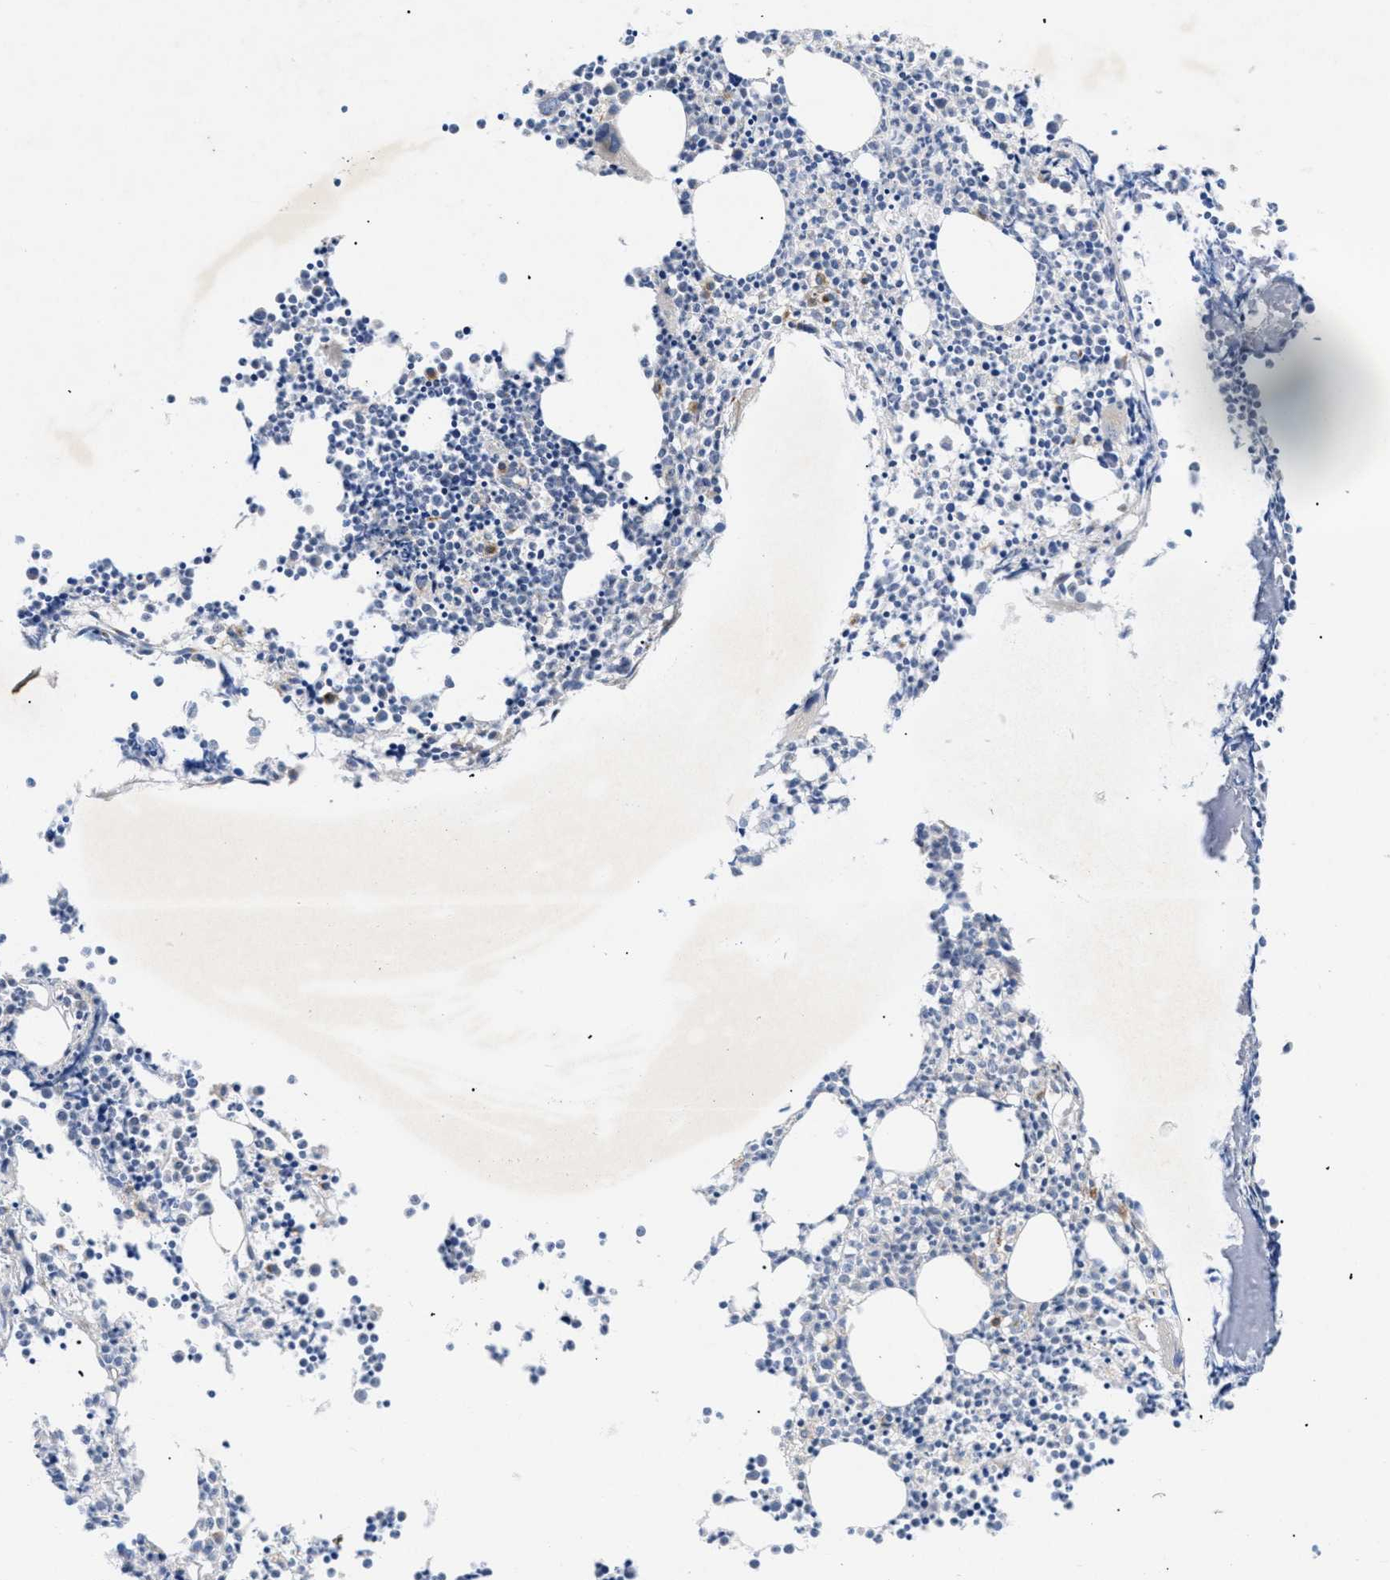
{"staining": {"intensity": "moderate", "quantity": "<25%", "location": "cytoplasmic/membranous"}, "tissue": "bone marrow", "cell_type": "Hematopoietic cells", "image_type": "normal", "snomed": [{"axis": "morphology", "description": "Normal tissue, NOS"}, {"axis": "morphology", "description": "Inflammation, NOS"}, {"axis": "topography", "description": "Bone marrow"}], "caption": "Benign bone marrow reveals moderate cytoplasmic/membranous expression in about <25% of hematopoietic cells, visualized by immunohistochemistry. Nuclei are stained in blue.", "gene": "SLC50A1", "patient": {"sex": "female", "age": 53}}